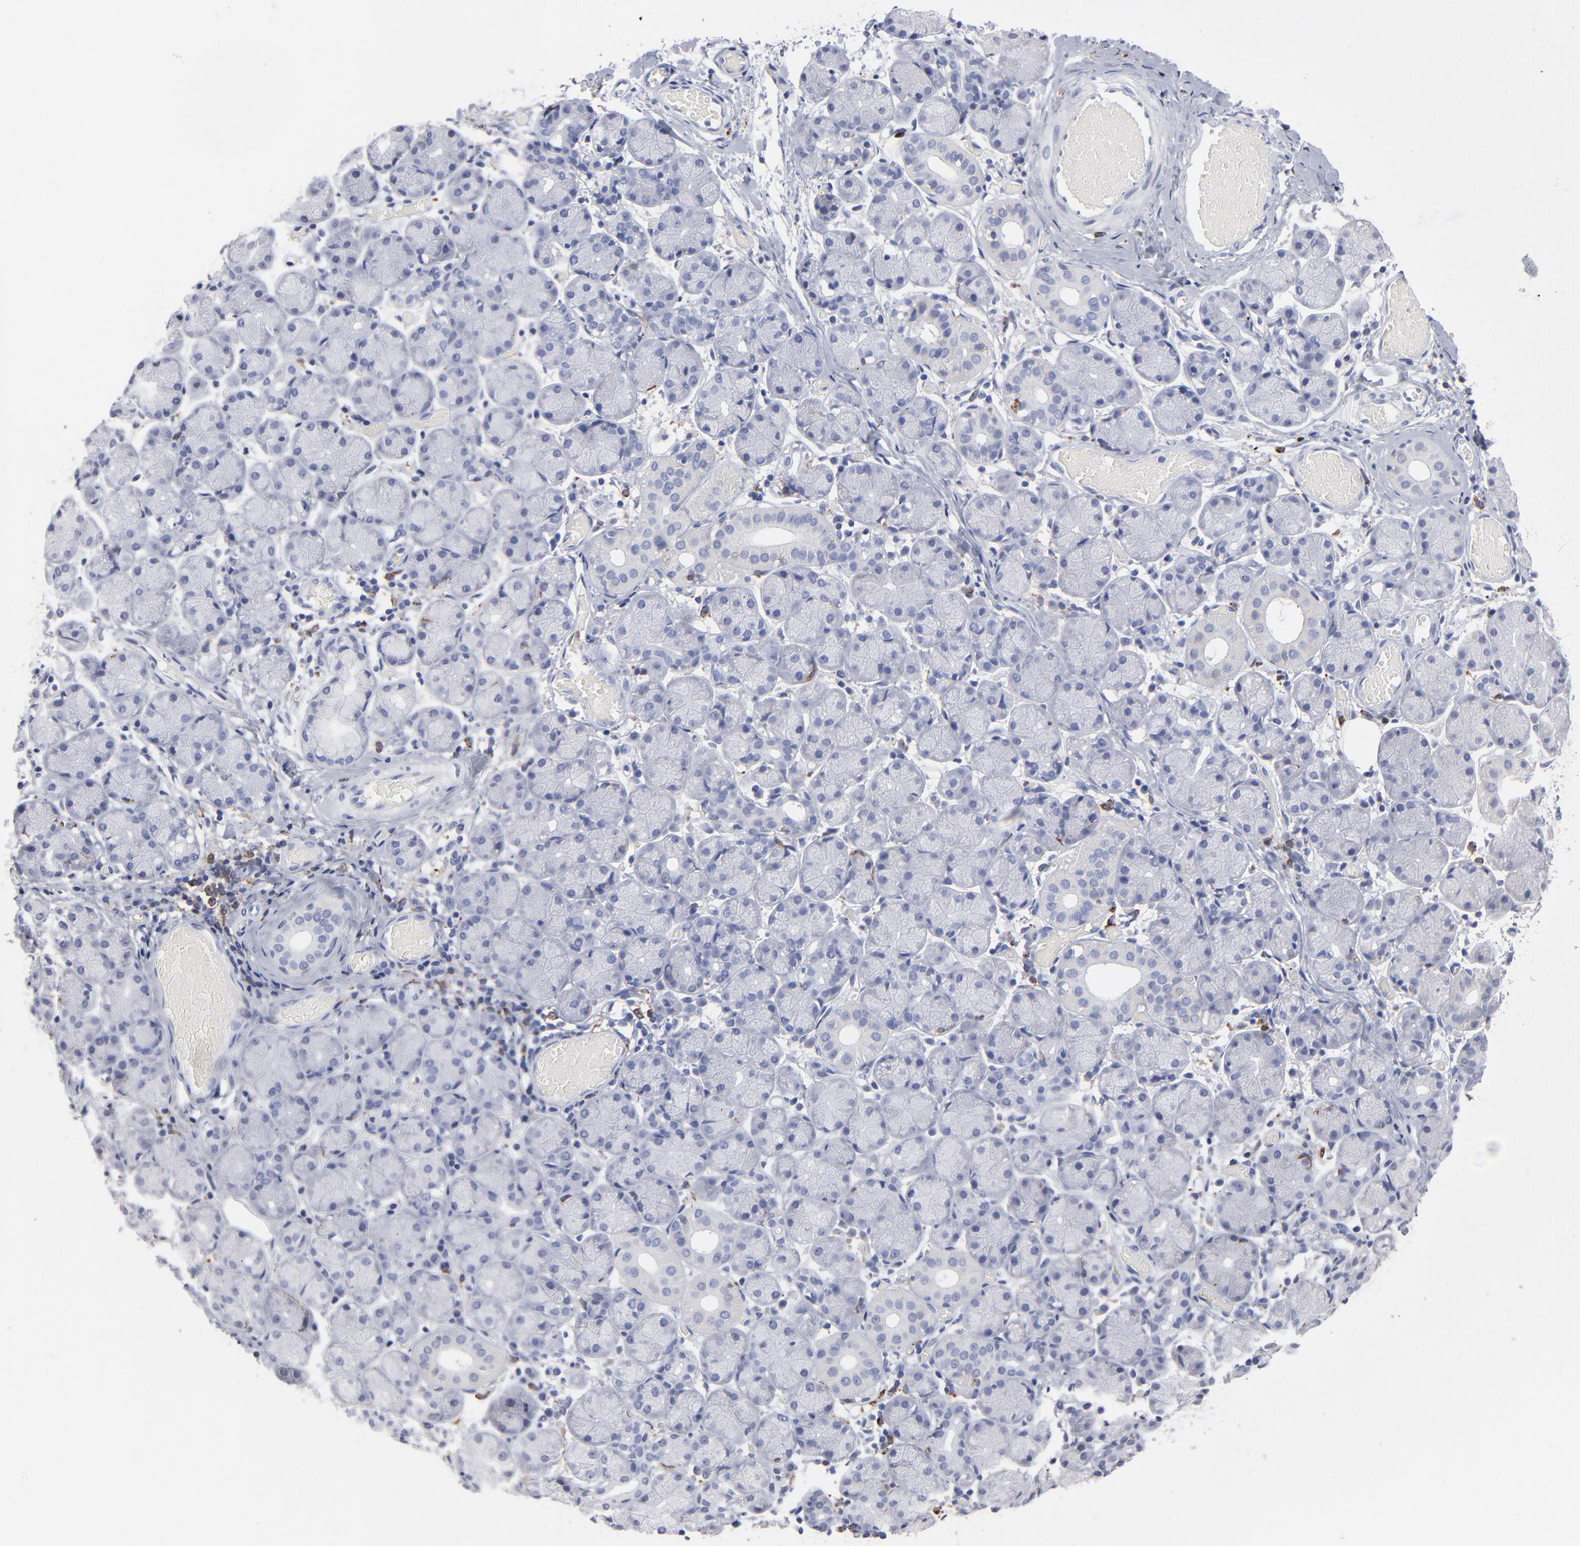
{"staining": {"intensity": "negative", "quantity": "none", "location": "none"}, "tissue": "salivary gland", "cell_type": "Glandular cells", "image_type": "normal", "snomed": [{"axis": "morphology", "description": "Normal tissue, NOS"}, {"axis": "topography", "description": "Salivary gland"}], "caption": "This micrograph is of unremarkable salivary gland stained with immunohistochemistry (IHC) to label a protein in brown with the nuclei are counter-stained blue. There is no staining in glandular cells.", "gene": "CD180", "patient": {"sex": "female", "age": 24}}